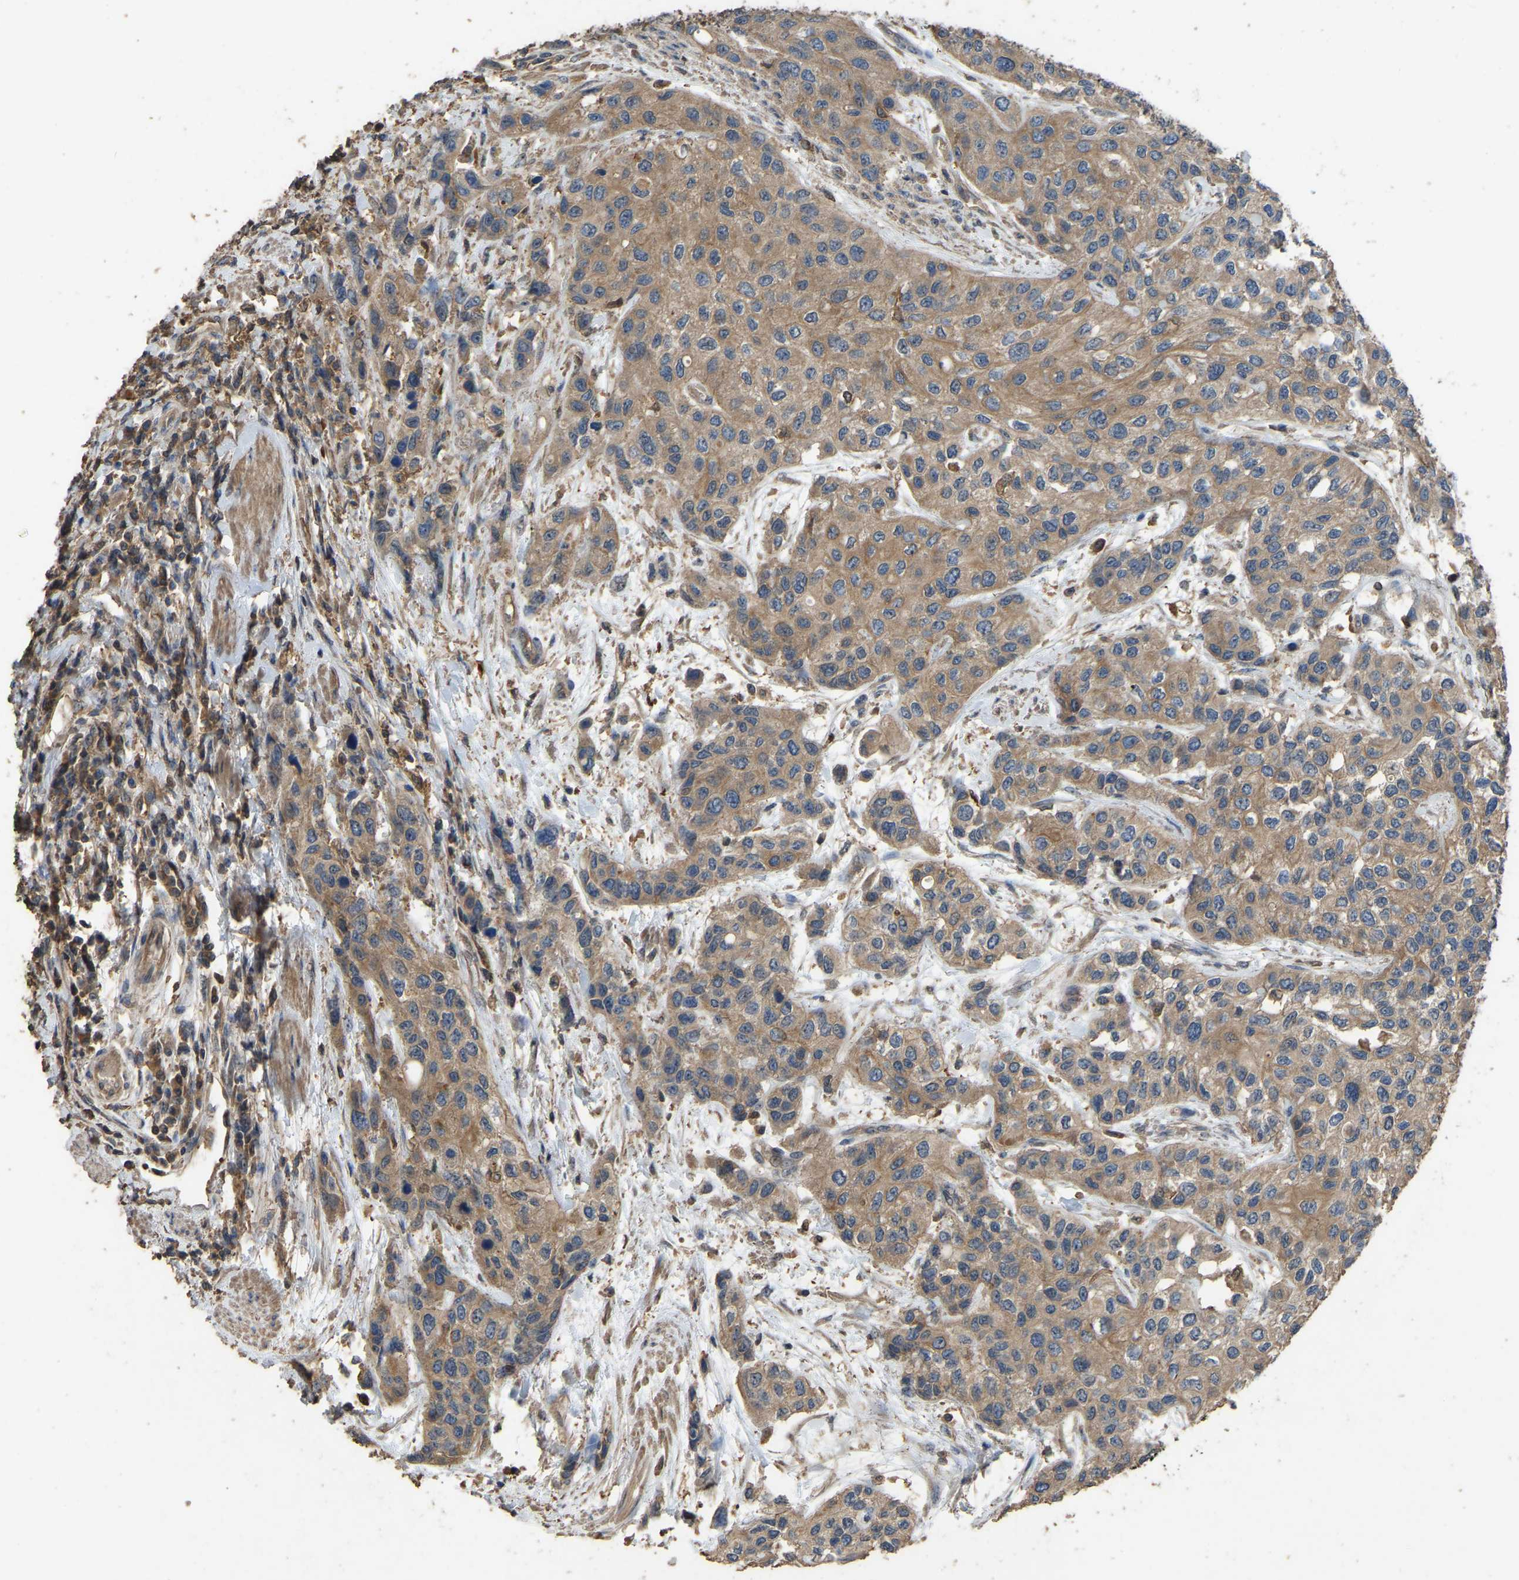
{"staining": {"intensity": "moderate", "quantity": ">75%", "location": "cytoplasmic/membranous"}, "tissue": "urothelial cancer", "cell_type": "Tumor cells", "image_type": "cancer", "snomed": [{"axis": "morphology", "description": "Urothelial carcinoma, High grade"}, {"axis": "topography", "description": "Urinary bladder"}], "caption": "Immunohistochemical staining of human urothelial carcinoma (high-grade) shows medium levels of moderate cytoplasmic/membranous protein staining in approximately >75% of tumor cells.", "gene": "FHIT", "patient": {"sex": "female", "age": 56}}